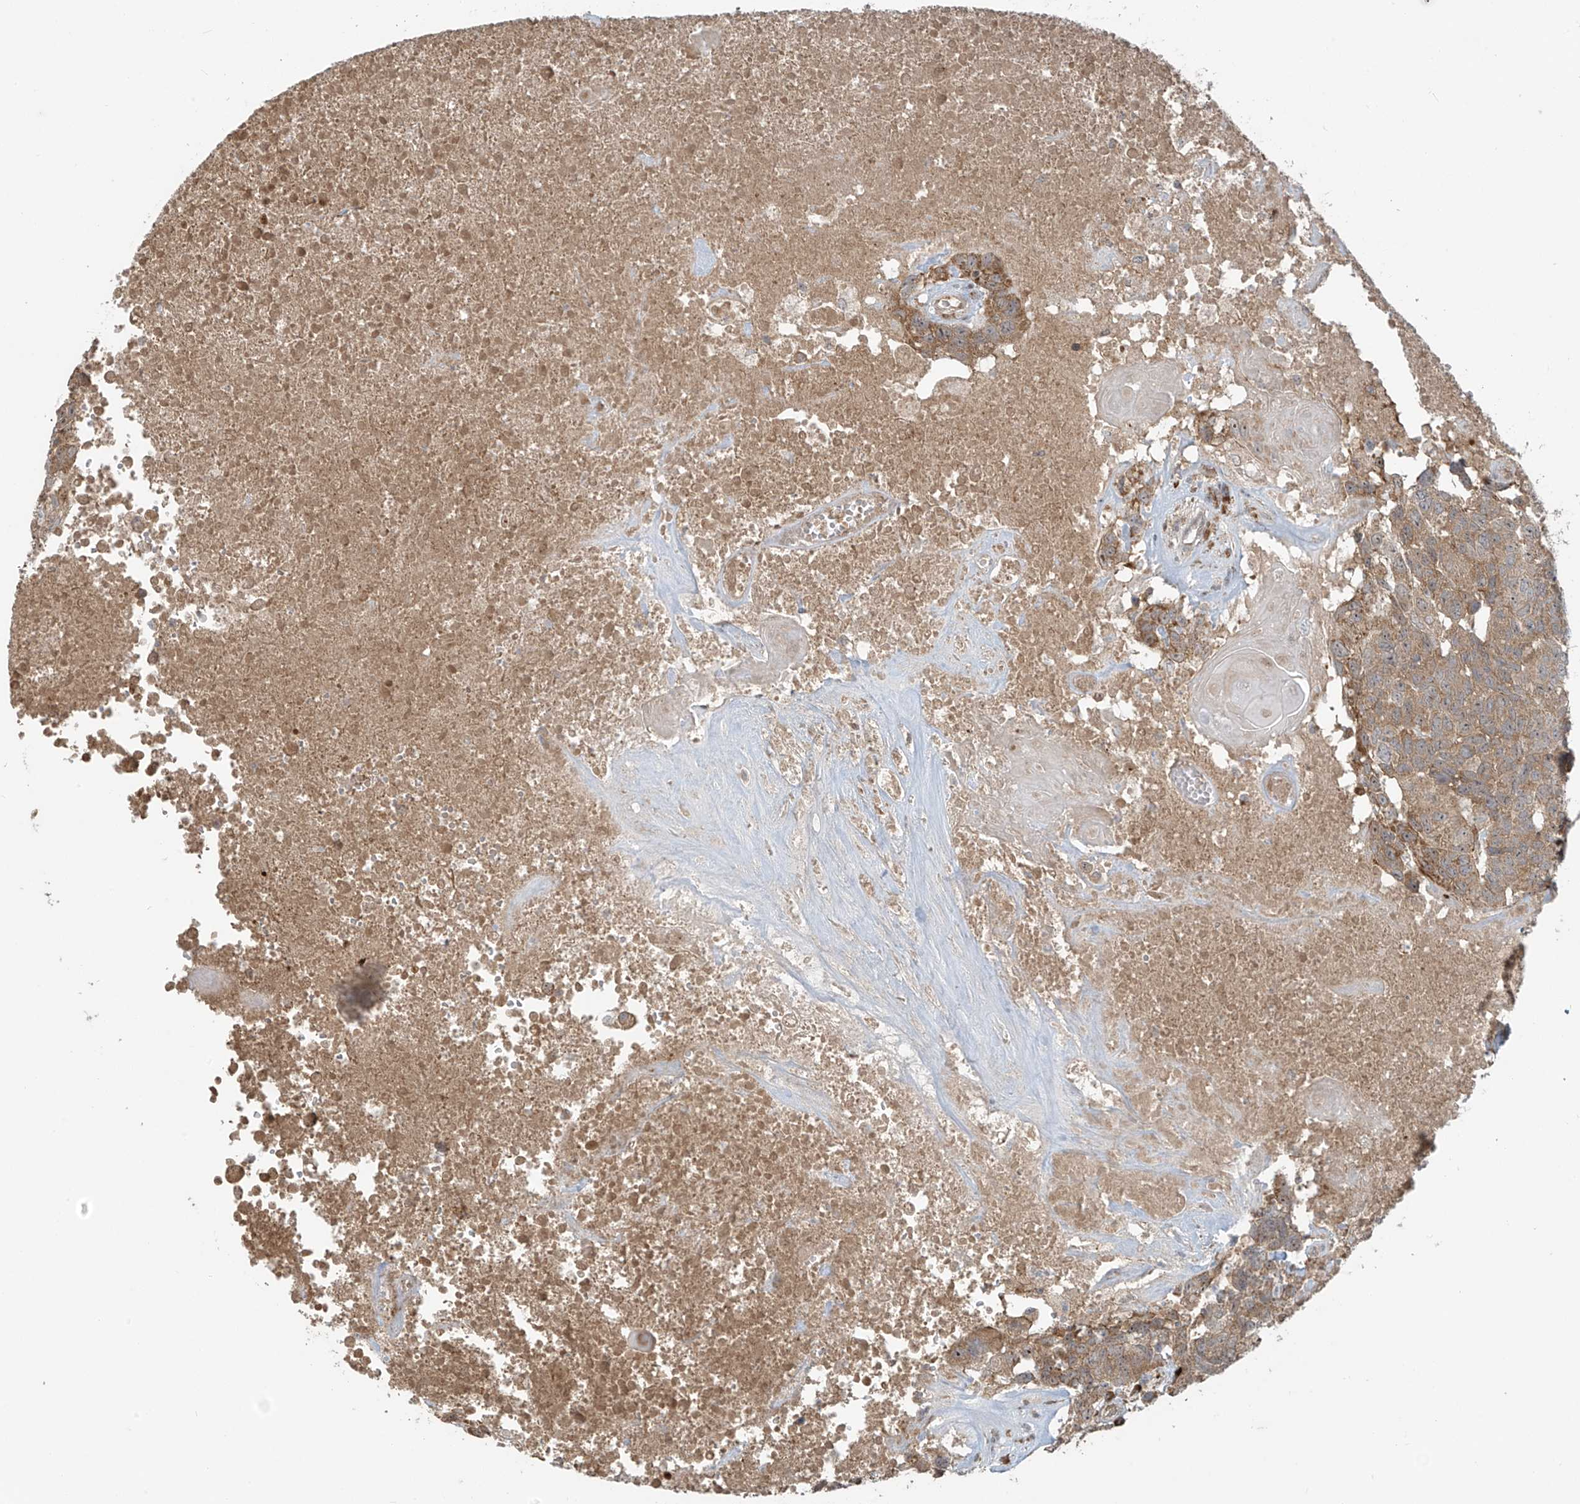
{"staining": {"intensity": "moderate", "quantity": ">75%", "location": "cytoplasmic/membranous"}, "tissue": "head and neck cancer", "cell_type": "Tumor cells", "image_type": "cancer", "snomed": [{"axis": "morphology", "description": "Squamous cell carcinoma, NOS"}, {"axis": "topography", "description": "Head-Neck"}], "caption": "Immunohistochemistry (DAB (3,3'-diaminobenzidine)) staining of squamous cell carcinoma (head and neck) reveals moderate cytoplasmic/membranous protein positivity in about >75% of tumor cells.", "gene": "KATNIP", "patient": {"sex": "male", "age": 66}}